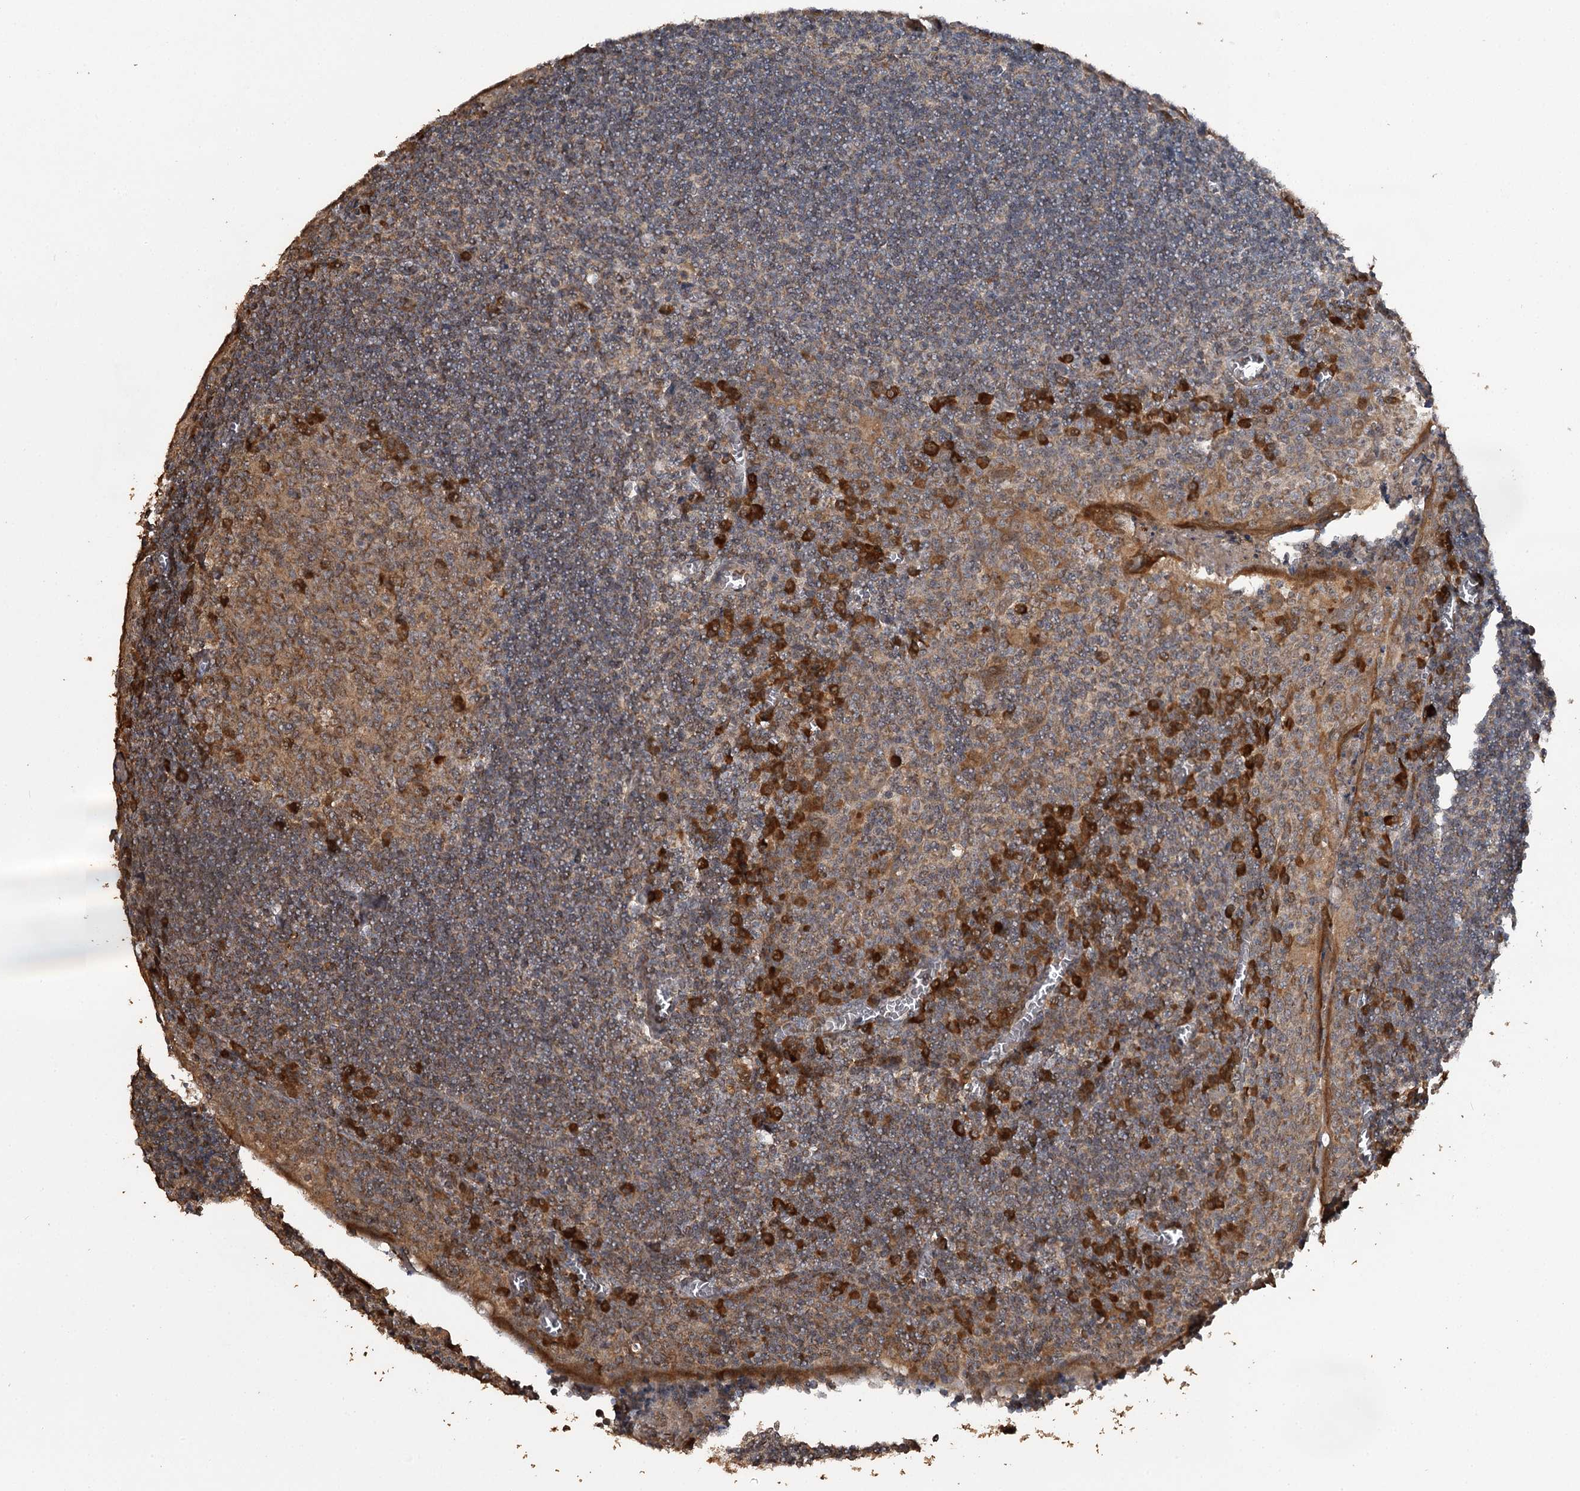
{"staining": {"intensity": "strong", "quantity": "25%-75%", "location": "cytoplasmic/membranous"}, "tissue": "tonsil", "cell_type": "Germinal center cells", "image_type": "normal", "snomed": [{"axis": "morphology", "description": "Normal tissue, NOS"}, {"axis": "topography", "description": "Tonsil"}], "caption": "Immunohistochemistry (IHC) photomicrograph of unremarkable tonsil stained for a protein (brown), which reveals high levels of strong cytoplasmic/membranous positivity in about 25%-75% of germinal center cells.", "gene": "WIPI1", "patient": {"sex": "male", "age": 27}}